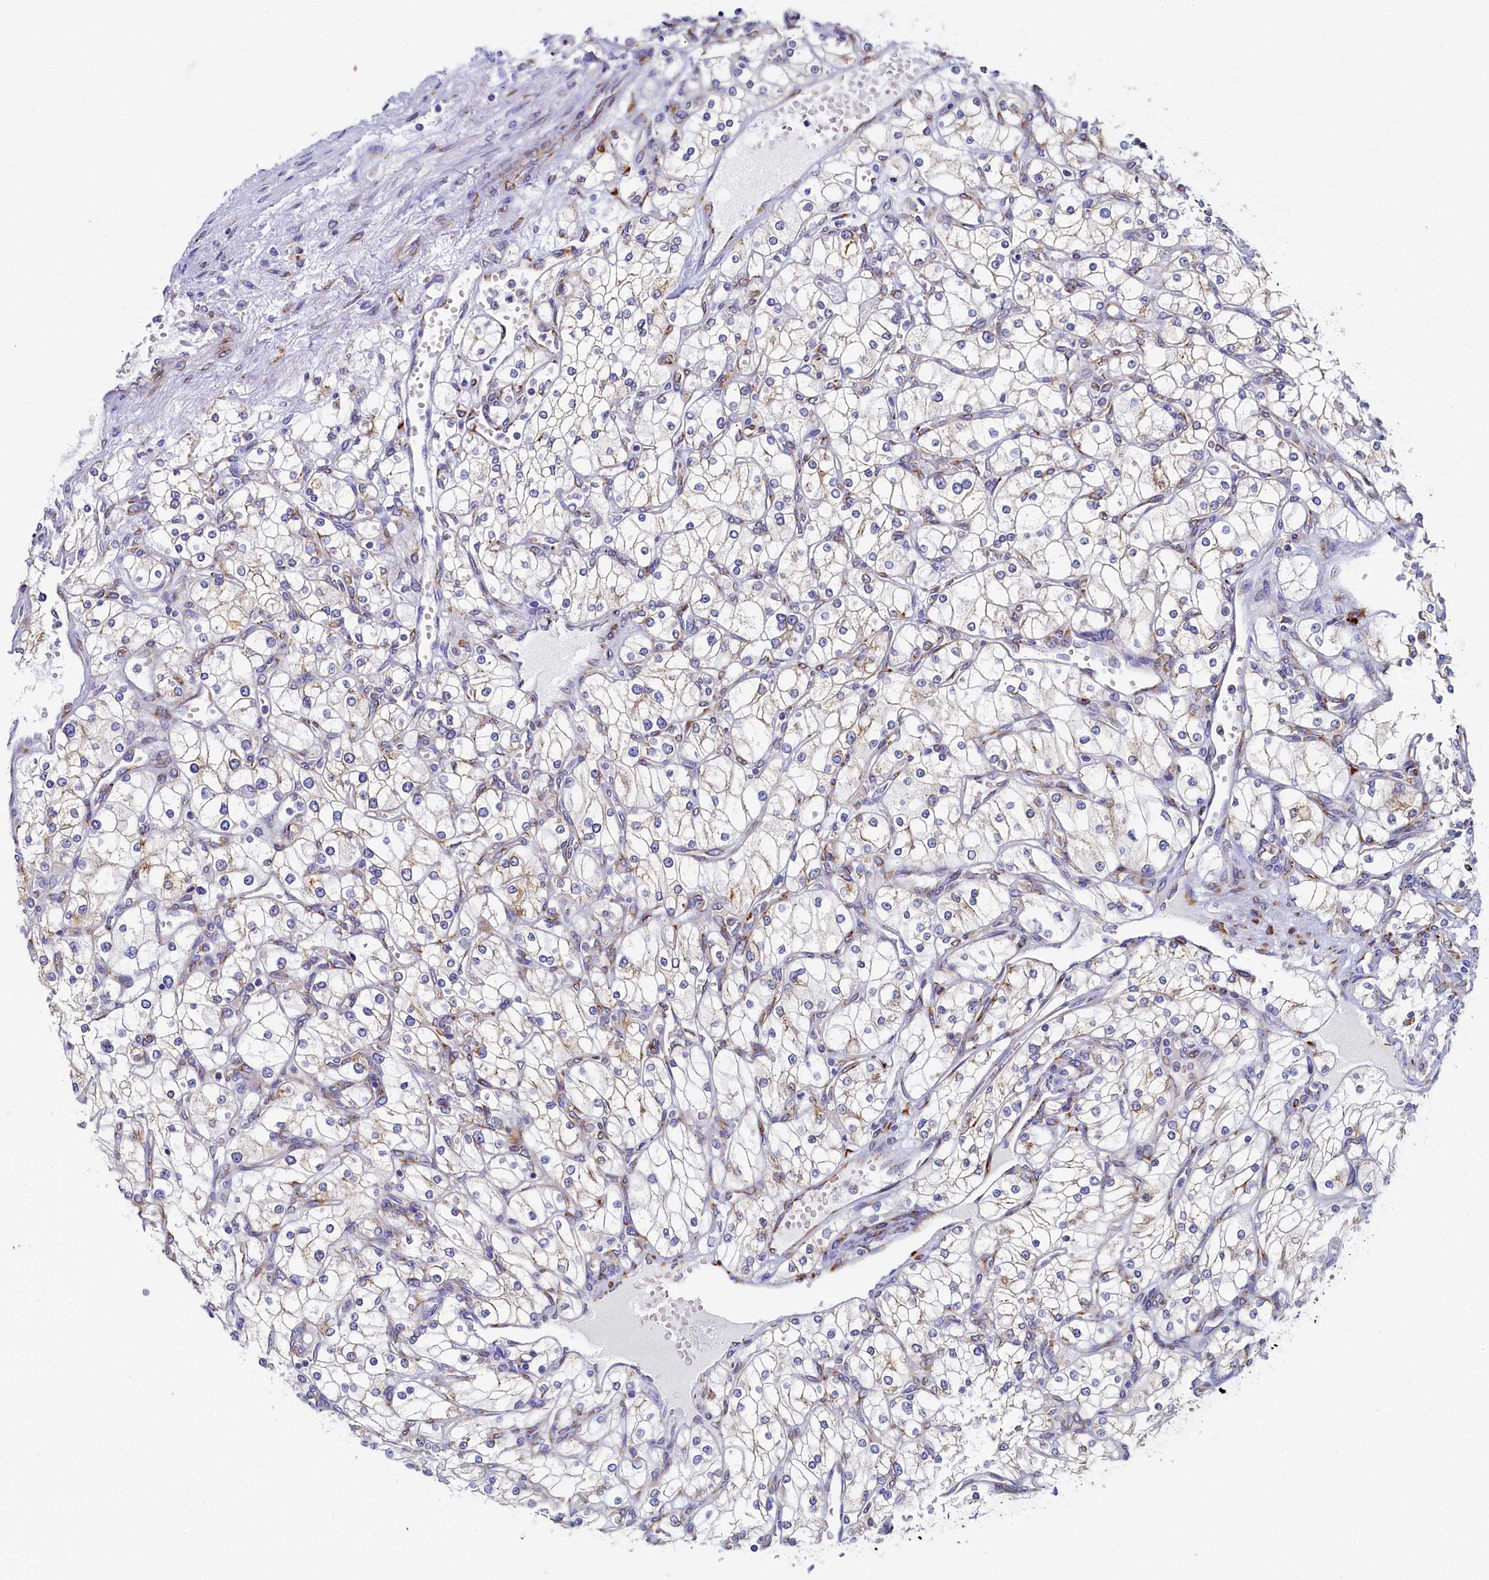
{"staining": {"intensity": "weak", "quantity": "<25%", "location": "cytoplasmic/membranous"}, "tissue": "renal cancer", "cell_type": "Tumor cells", "image_type": "cancer", "snomed": [{"axis": "morphology", "description": "Adenocarcinoma, NOS"}, {"axis": "topography", "description": "Kidney"}], "caption": "DAB immunohistochemical staining of human adenocarcinoma (renal) demonstrates no significant staining in tumor cells.", "gene": "TMEM18", "patient": {"sex": "male", "age": 80}}